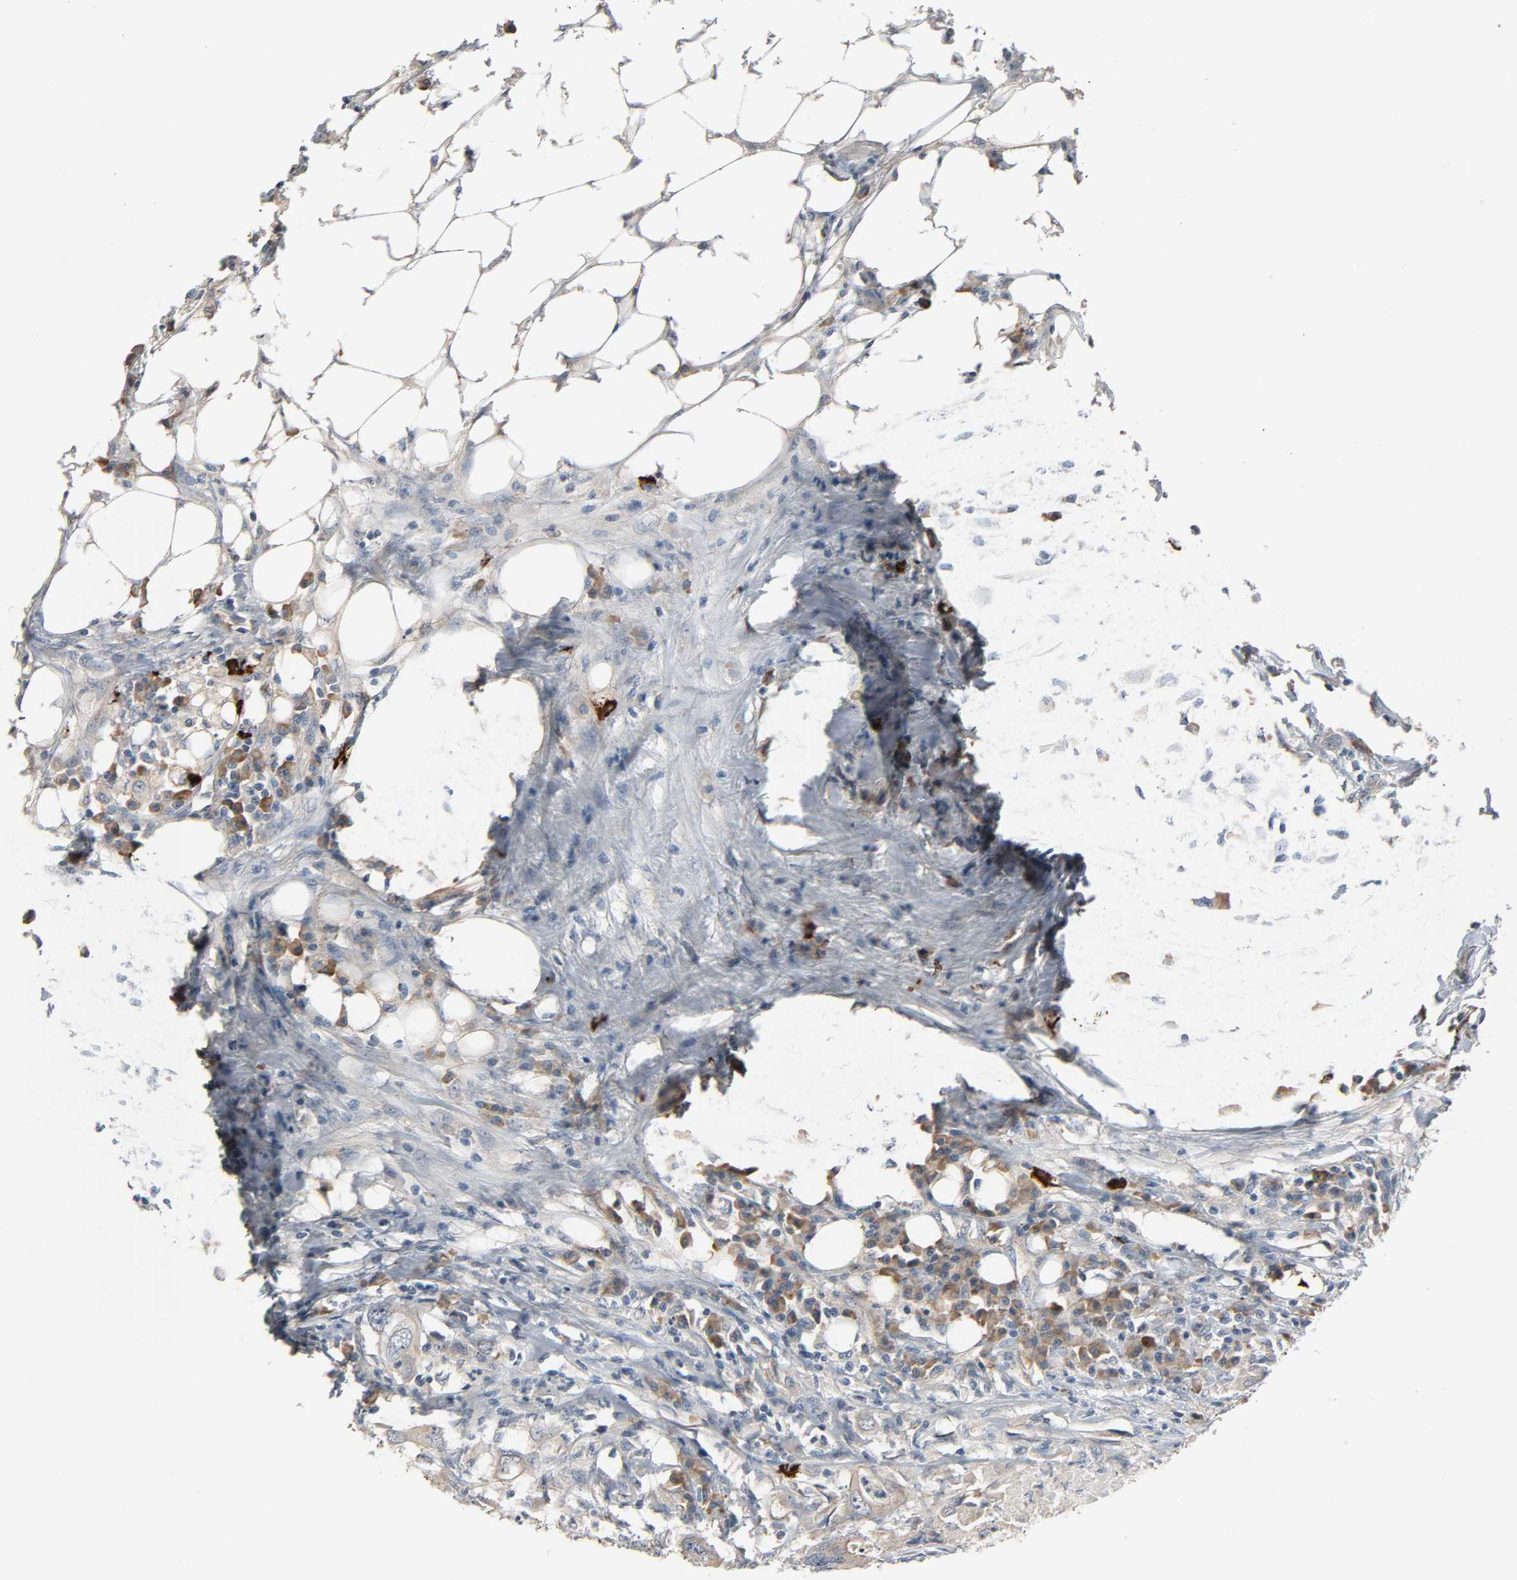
{"staining": {"intensity": "weak", "quantity": ">75%", "location": "cytoplasmic/membranous"}, "tissue": "colorectal cancer", "cell_type": "Tumor cells", "image_type": "cancer", "snomed": [{"axis": "morphology", "description": "Adenocarcinoma, NOS"}, {"axis": "topography", "description": "Colon"}], "caption": "Immunohistochemical staining of adenocarcinoma (colorectal) reveals low levels of weak cytoplasmic/membranous positivity in approximately >75% of tumor cells.", "gene": "LIMCH1", "patient": {"sex": "male", "age": 71}}